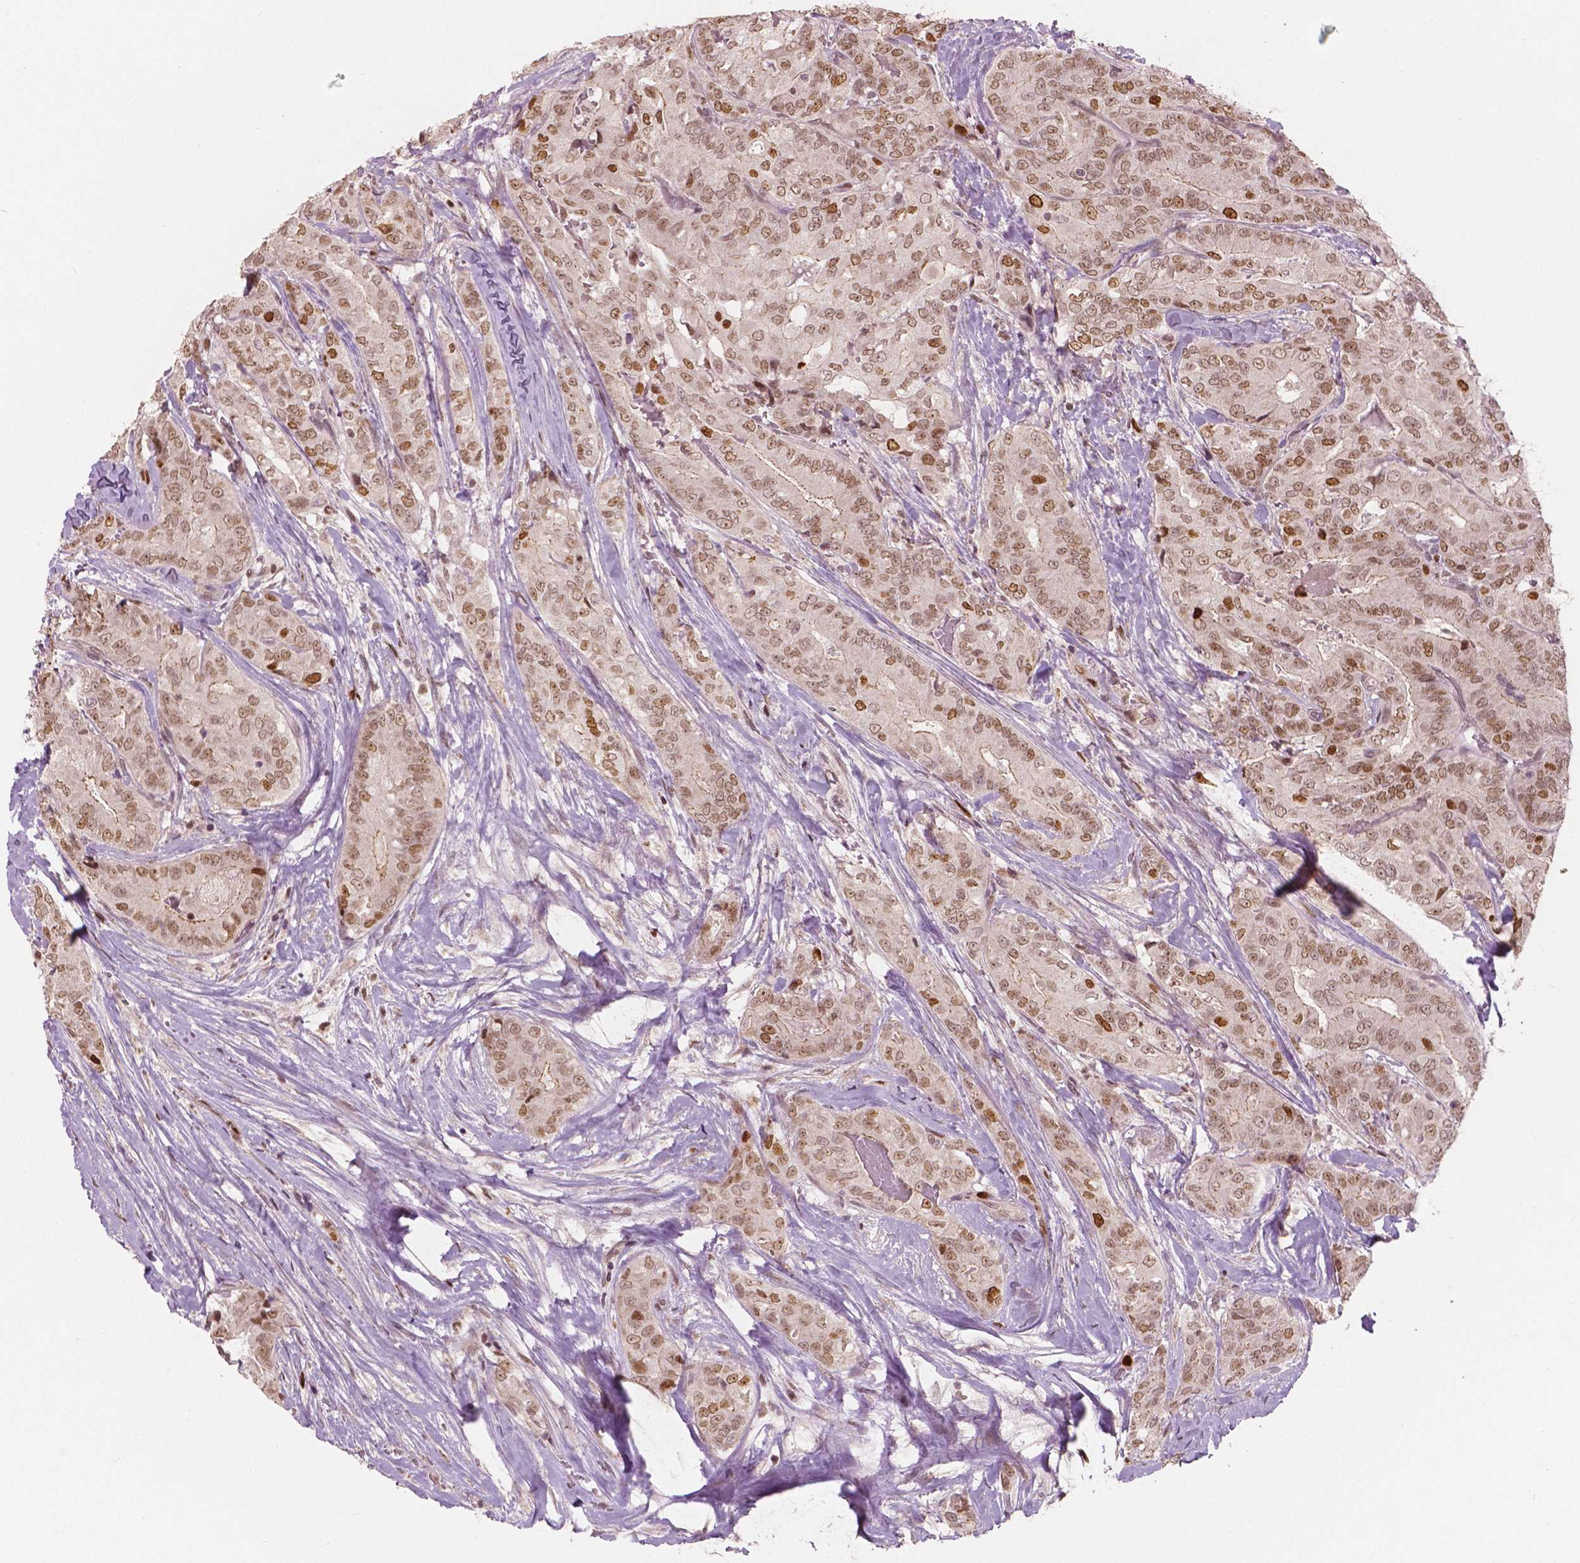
{"staining": {"intensity": "moderate", "quantity": ">75%", "location": "cytoplasmic/membranous,nuclear"}, "tissue": "thyroid cancer", "cell_type": "Tumor cells", "image_type": "cancer", "snomed": [{"axis": "morphology", "description": "Papillary adenocarcinoma, NOS"}, {"axis": "topography", "description": "Thyroid gland"}], "caption": "DAB immunohistochemical staining of human papillary adenocarcinoma (thyroid) shows moderate cytoplasmic/membranous and nuclear protein expression in approximately >75% of tumor cells.", "gene": "NSD2", "patient": {"sex": "male", "age": 61}}